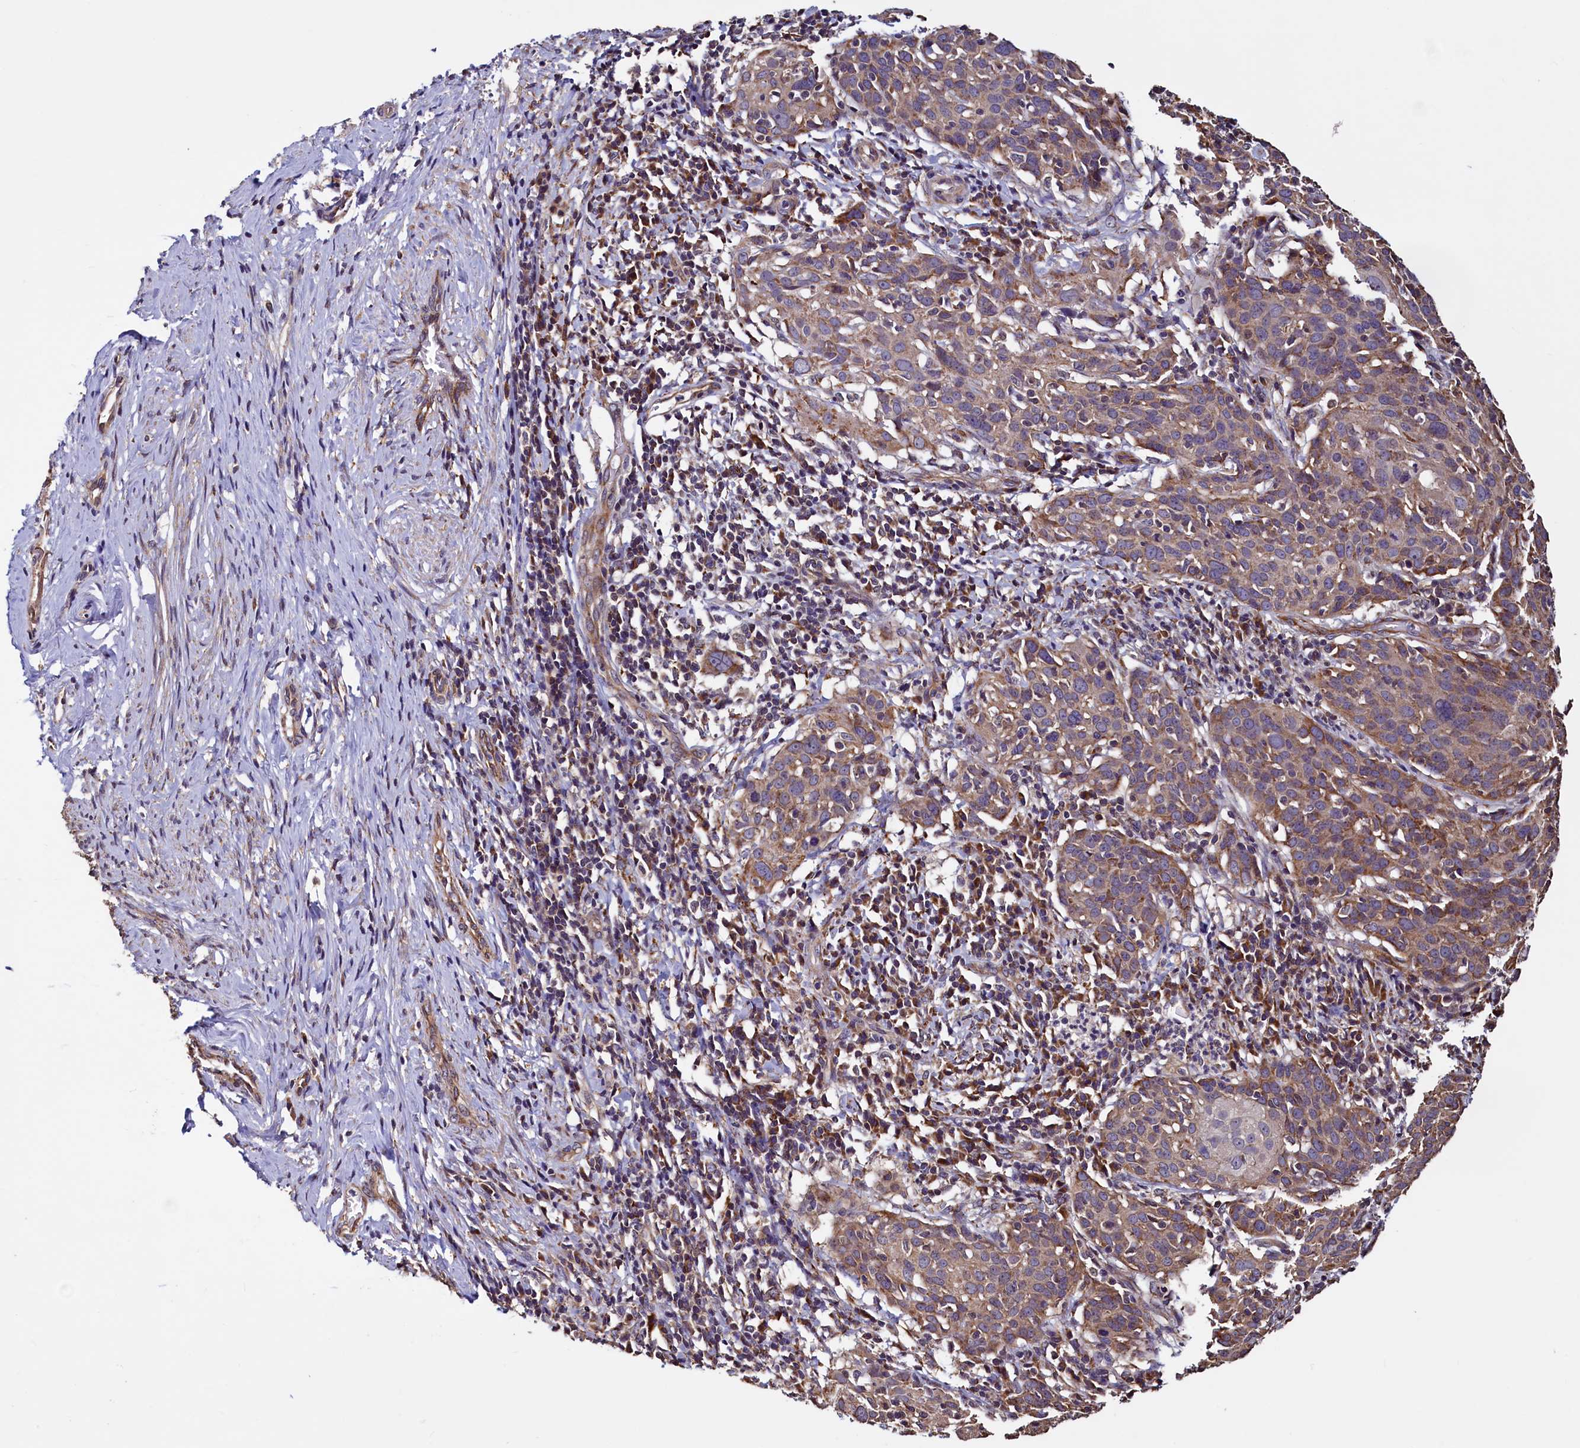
{"staining": {"intensity": "moderate", "quantity": "25%-75%", "location": "cytoplasmic/membranous"}, "tissue": "cervical cancer", "cell_type": "Tumor cells", "image_type": "cancer", "snomed": [{"axis": "morphology", "description": "Squamous cell carcinoma, NOS"}, {"axis": "topography", "description": "Cervix"}], "caption": "Cervical cancer (squamous cell carcinoma) was stained to show a protein in brown. There is medium levels of moderate cytoplasmic/membranous positivity in about 25%-75% of tumor cells.", "gene": "RBFA", "patient": {"sex": "female", "age": 50}}